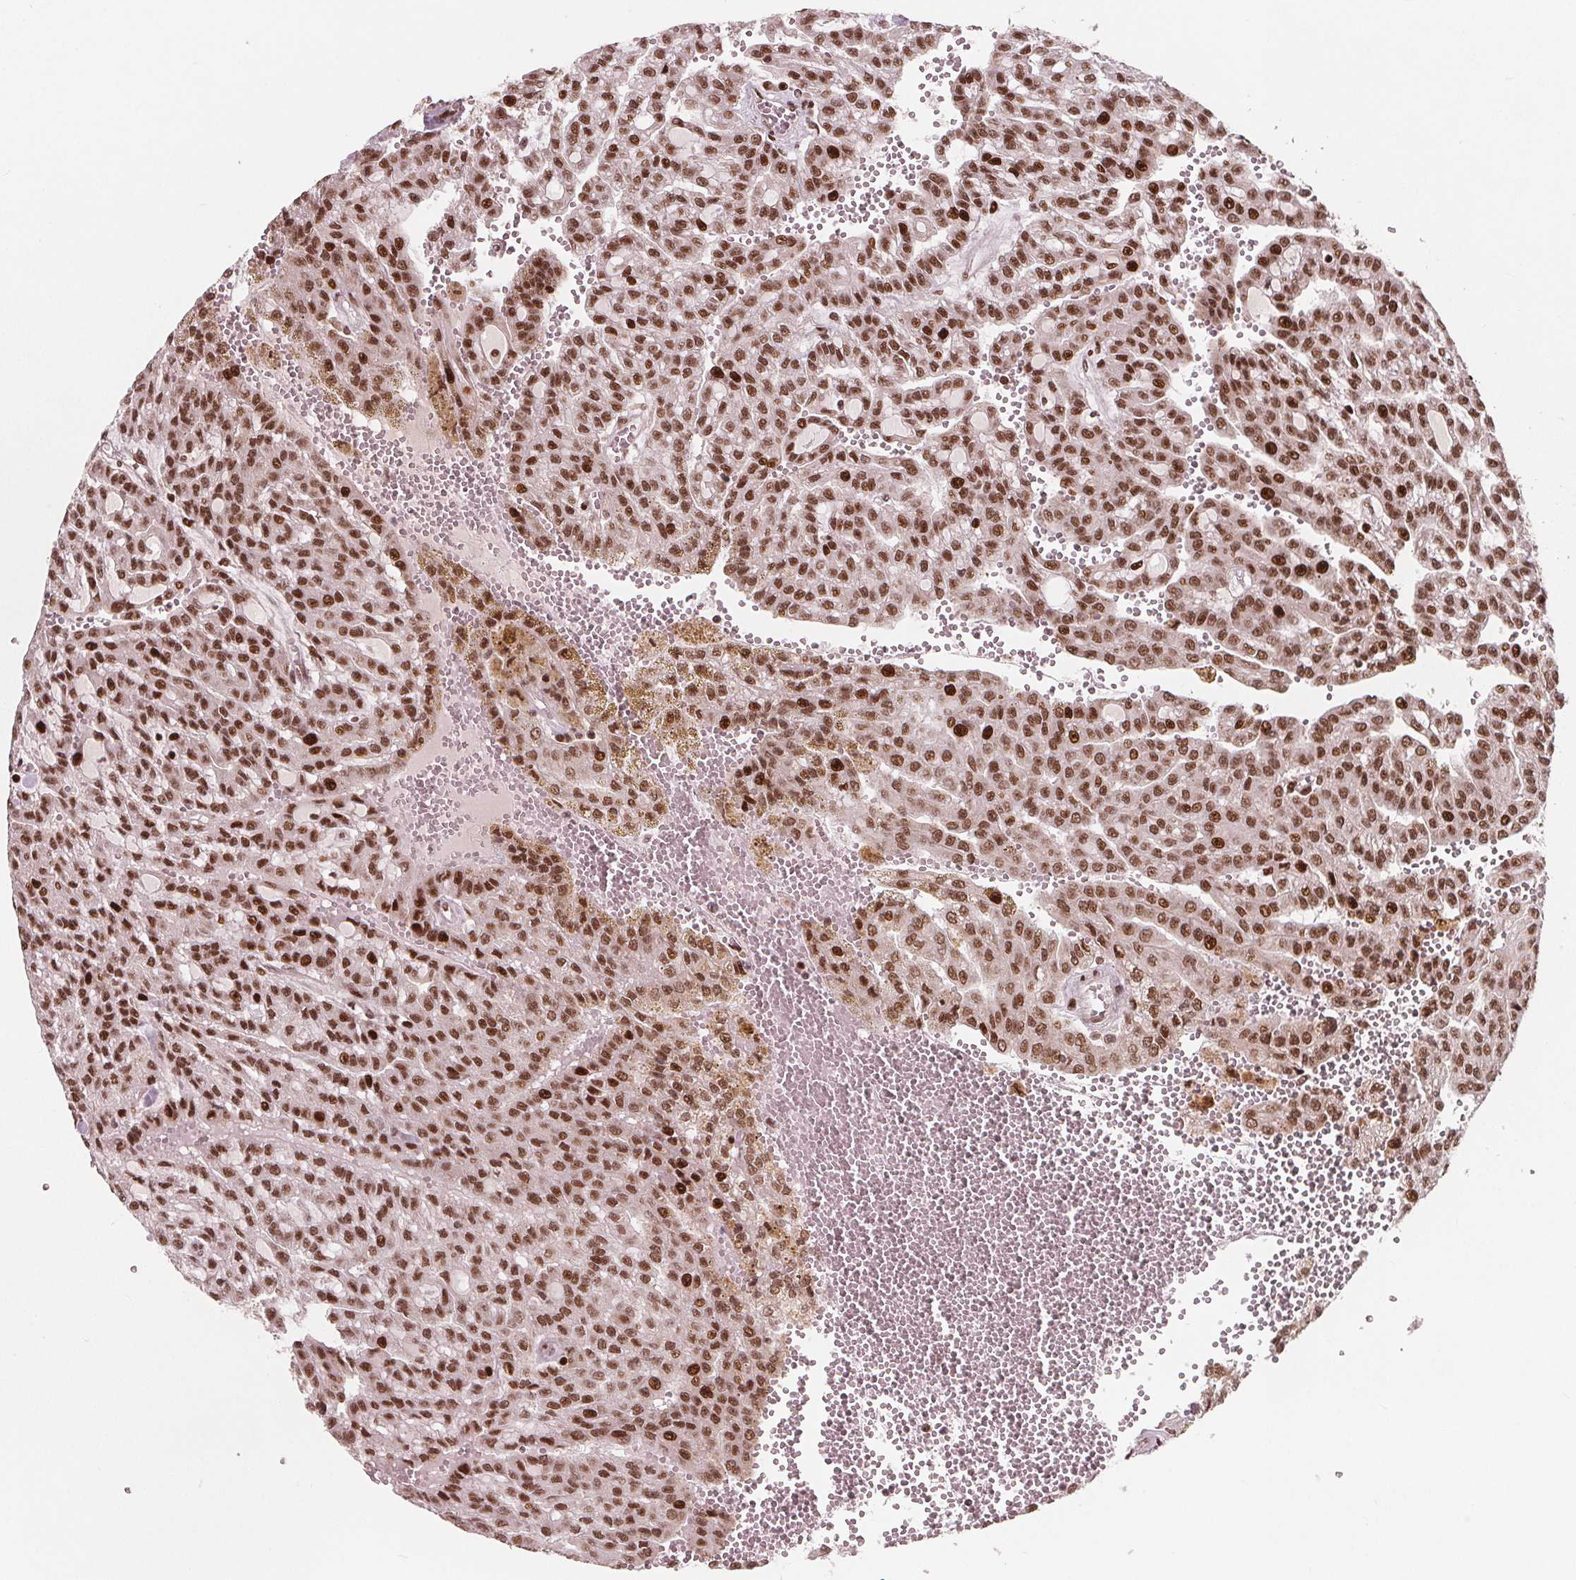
{"staining": {"intensity": "moderate", "quantity": ">75%", "location": "nuclear"}, "tissue": "renal cancer", "cell_type": "Tumor cells", "image_type": "cancer", "snomed": [{"axis": "morphology", "description": "Adenocarcinoma, NOS"}, {"axis": "topography", "description": "Kidney"}], "caption": "Adenocarcinoma (renal) stained with a brown dye shows moderate nuclear positive positivity in about >75% of tumor cells.", "gene": "SNRNP35", "patient": {"sex": "male", "age": 63}}